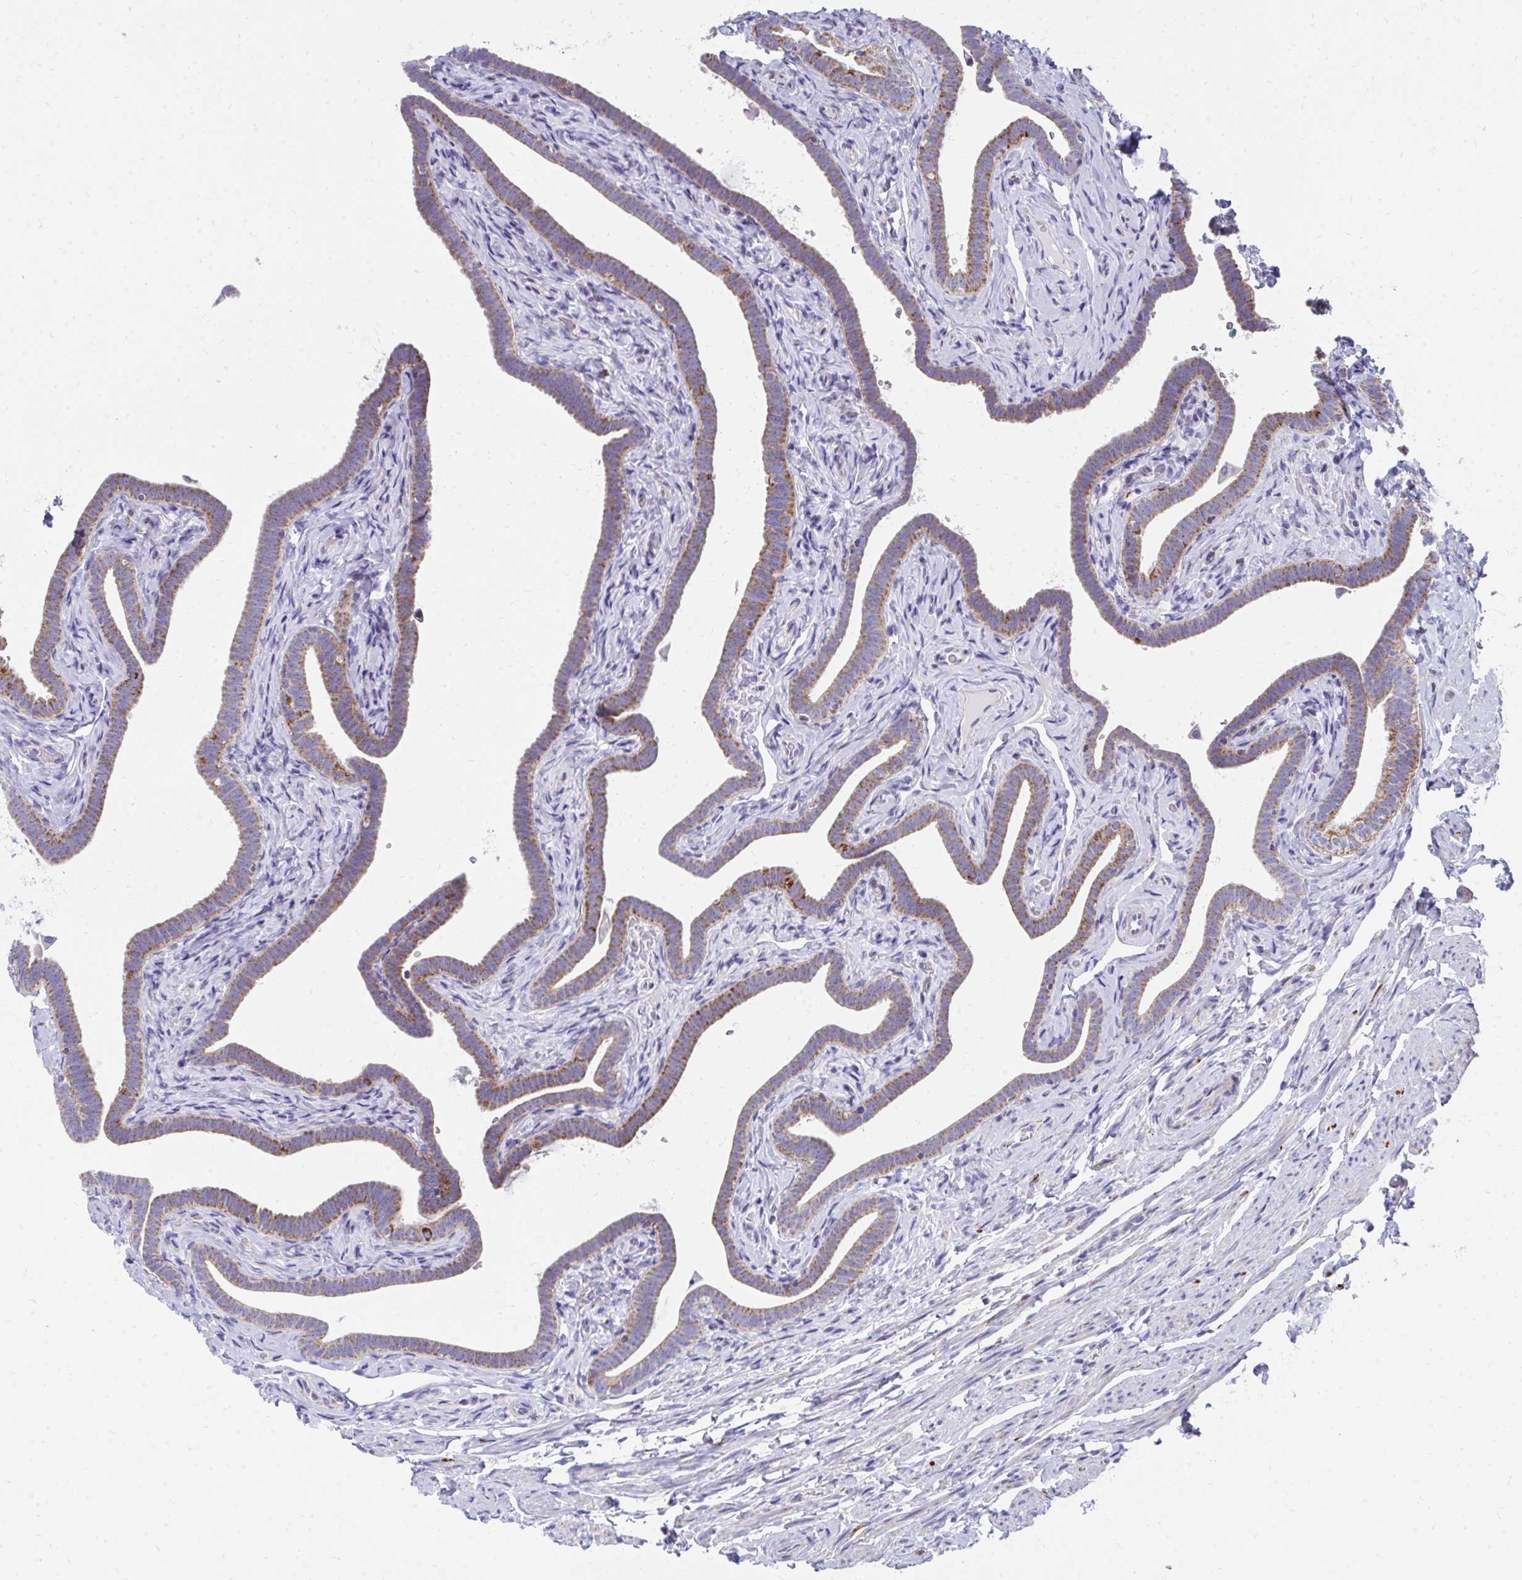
{"staining": {"intensity": "moderate", "quantity": ">75%", "location": "cytoplasmic/membranous"}, "tissue": "fallopian tube", "cell_type": "Glandular cells", "image_type": "normal", "snomed": [{"axis": "morphology", "description": "Normal tissue, NOS"}, {"axis": "topography", "description": "Fallopian tube"}], "caption": "Fallopian tube stained with immunohistochemistry (IHC) demonstrates moderate cytoplasmic/membranous positivity in approximately >75% of glandular cells.", "gene": "IL37", "patient": {"sex": "female", "age": 69}}